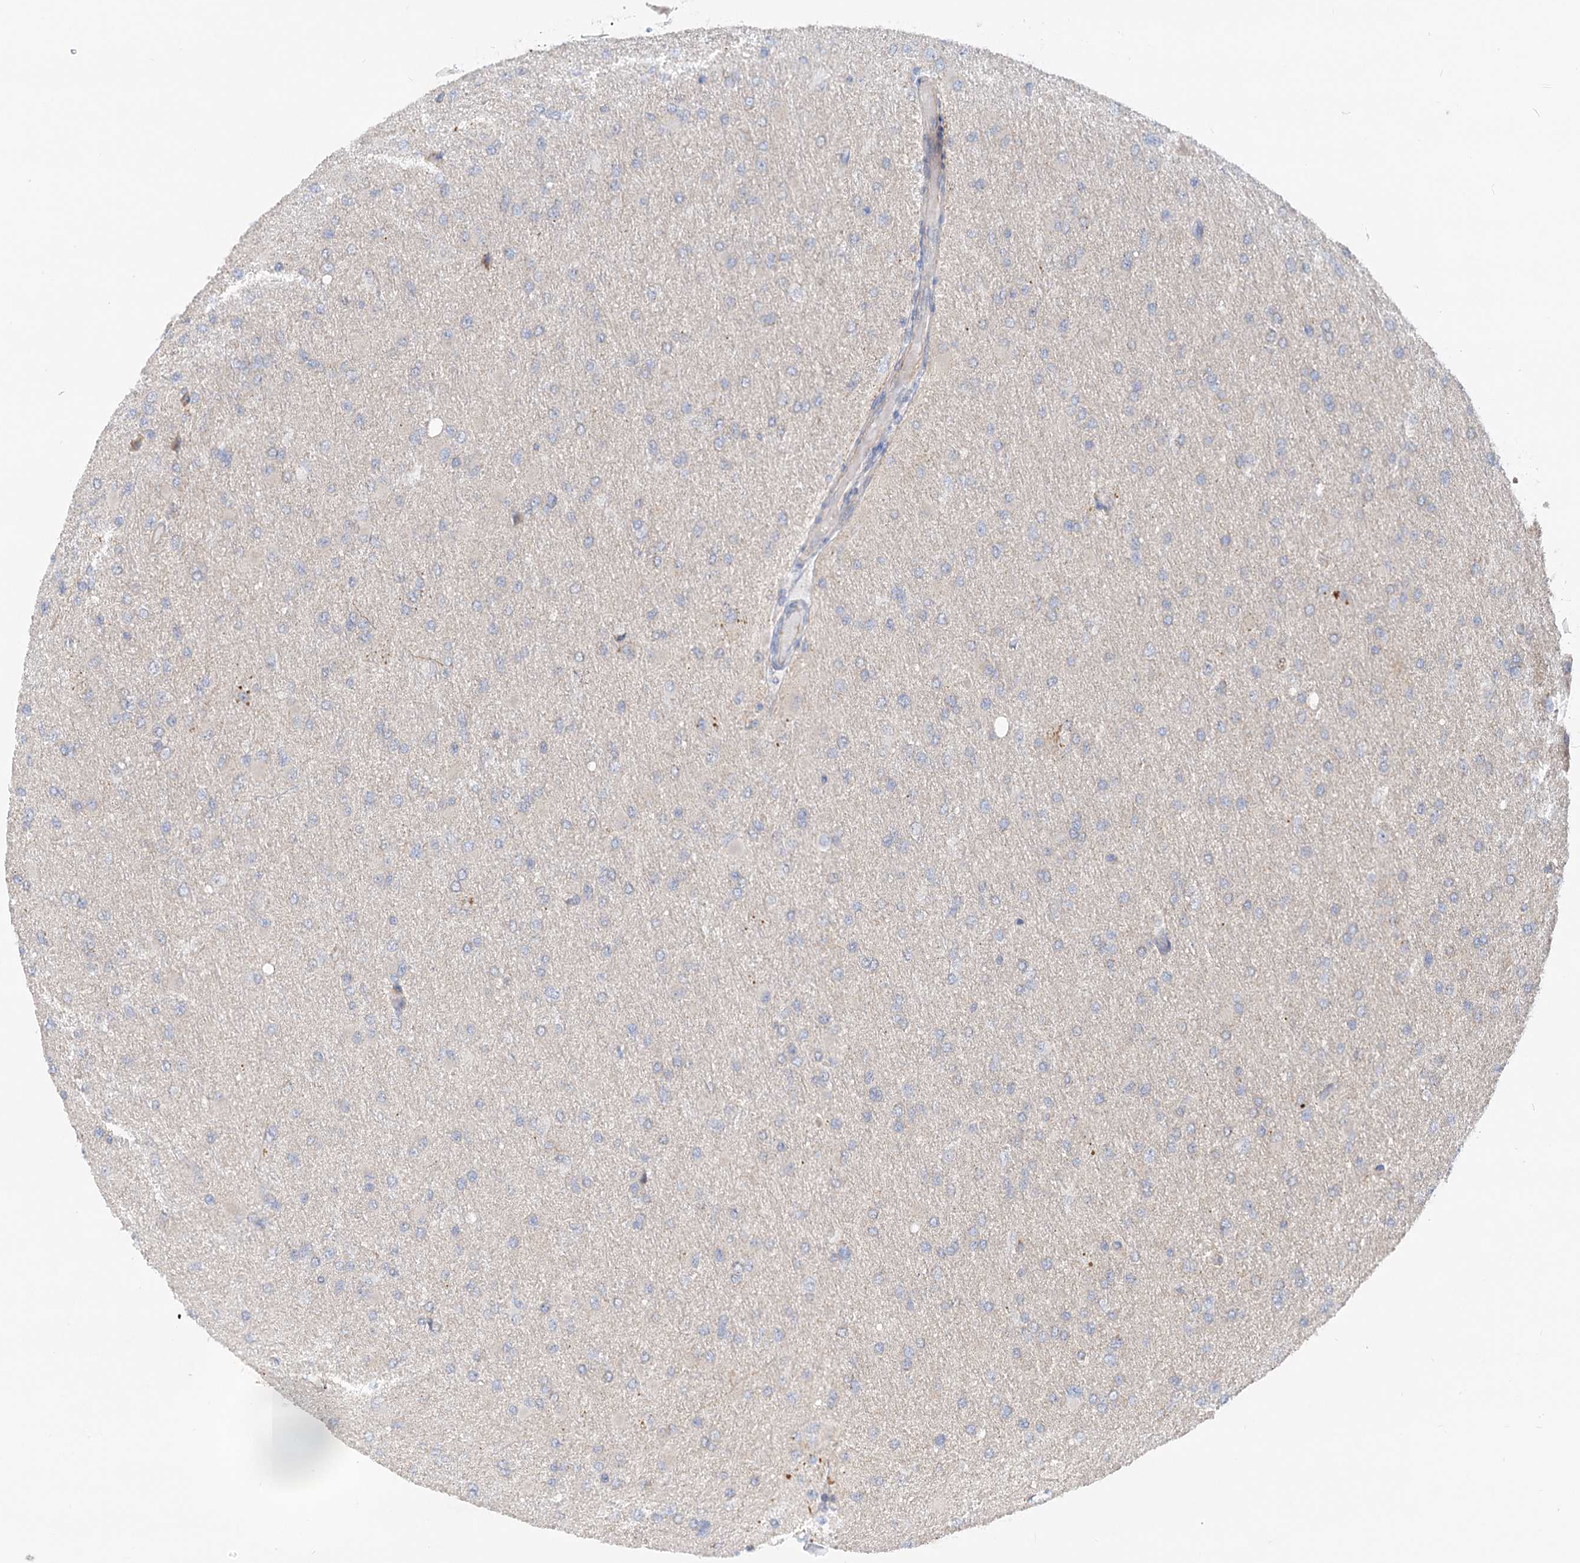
{"staining": {"intensity": "negative", "quantity": "none", "location": "none"}, "tissue": "glioma", "cell_type": "Tumor cells", "image_type": "cancer", "snomed": [{"axis": "morphology", "description": "Glioma, malignant, High grade"}, {"axis": "topography", "description": "Cerebral cortex"}], "caption": "Immunohistochemistry of high-grade glioma (malignant) demonstrates no expression in tumor cells.", "gene": "NELL2", "patient": {"sex": "female", "age": 36}}